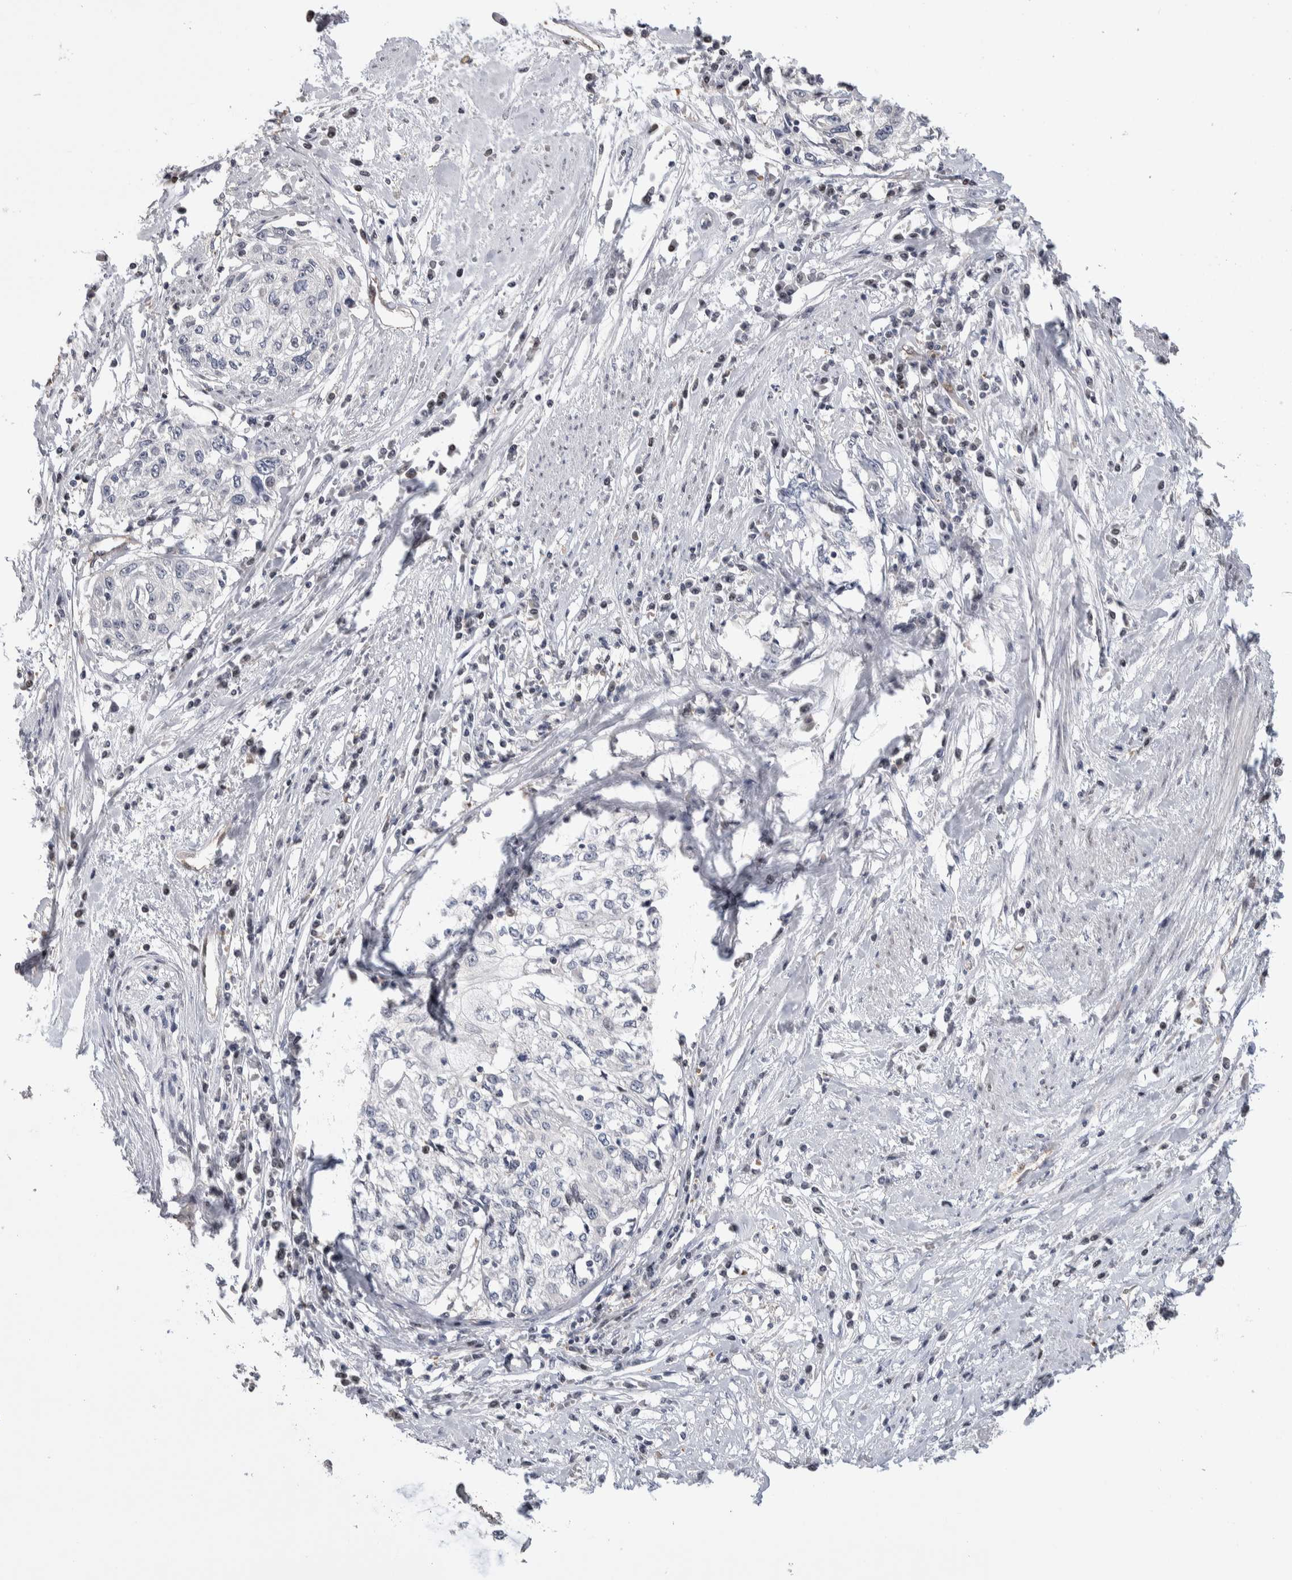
{"staining": {"intensity": "negative", "quantity": "none", "location": "none"}, "tissue": "cervical cancer", "cell_type": "Tumor cells", "image_type": "cancer", "snomed": [{"axis": "morphology", "description": "Squamous cell carcinoma, NOS"}, {"axis": "topography", "description": "Cervix"}], "caption": "Photomicrograph shows no protein expression in tumor cells of cervical cancer (squamous cell carcinoma) tissue.", "gene": "ZBTB49", "patient": {"sex": "female", "age": 57}}